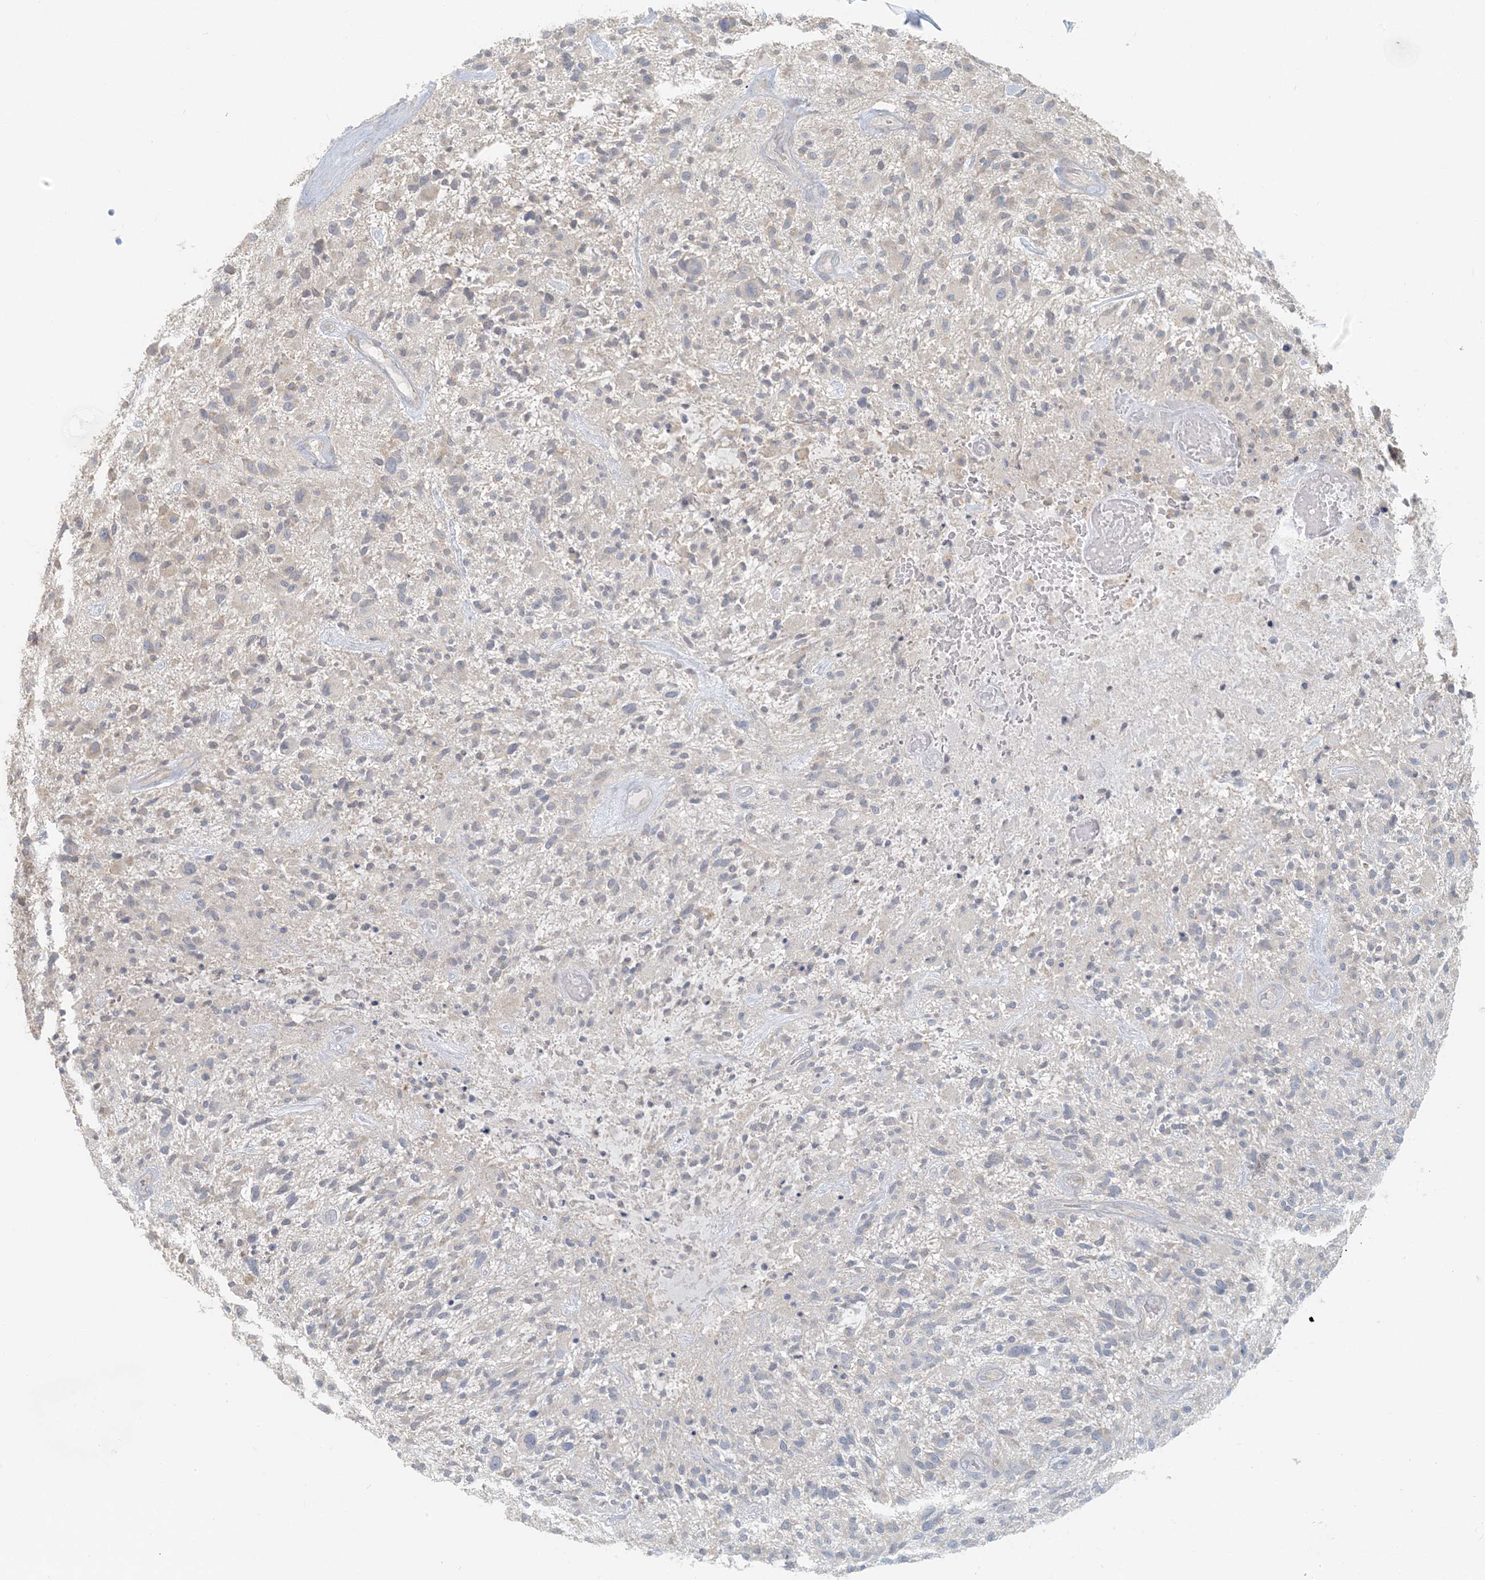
{"staining": {"intensity": "negative", "quantity": "none", "location": "none"}, "tissue": "glioma", "cell_type": "Tumor cells", "image_type": "cancer", "snomed": [{"axis": "morphology", "description": "Glioma, malignant, High grade"}, {"axis": "topography", "description": "Brain"}], "caption": "DAB immunohistochemical staining of glioma shows no significant staining in tumor cells. (DAB (3,3'-diaminobenzidine) immunohistochemistry (IHC) visualized using brightfield microscopy, high magnification).", "gene": "HACL1", "patient": {"sex": "male", "age": 47}}